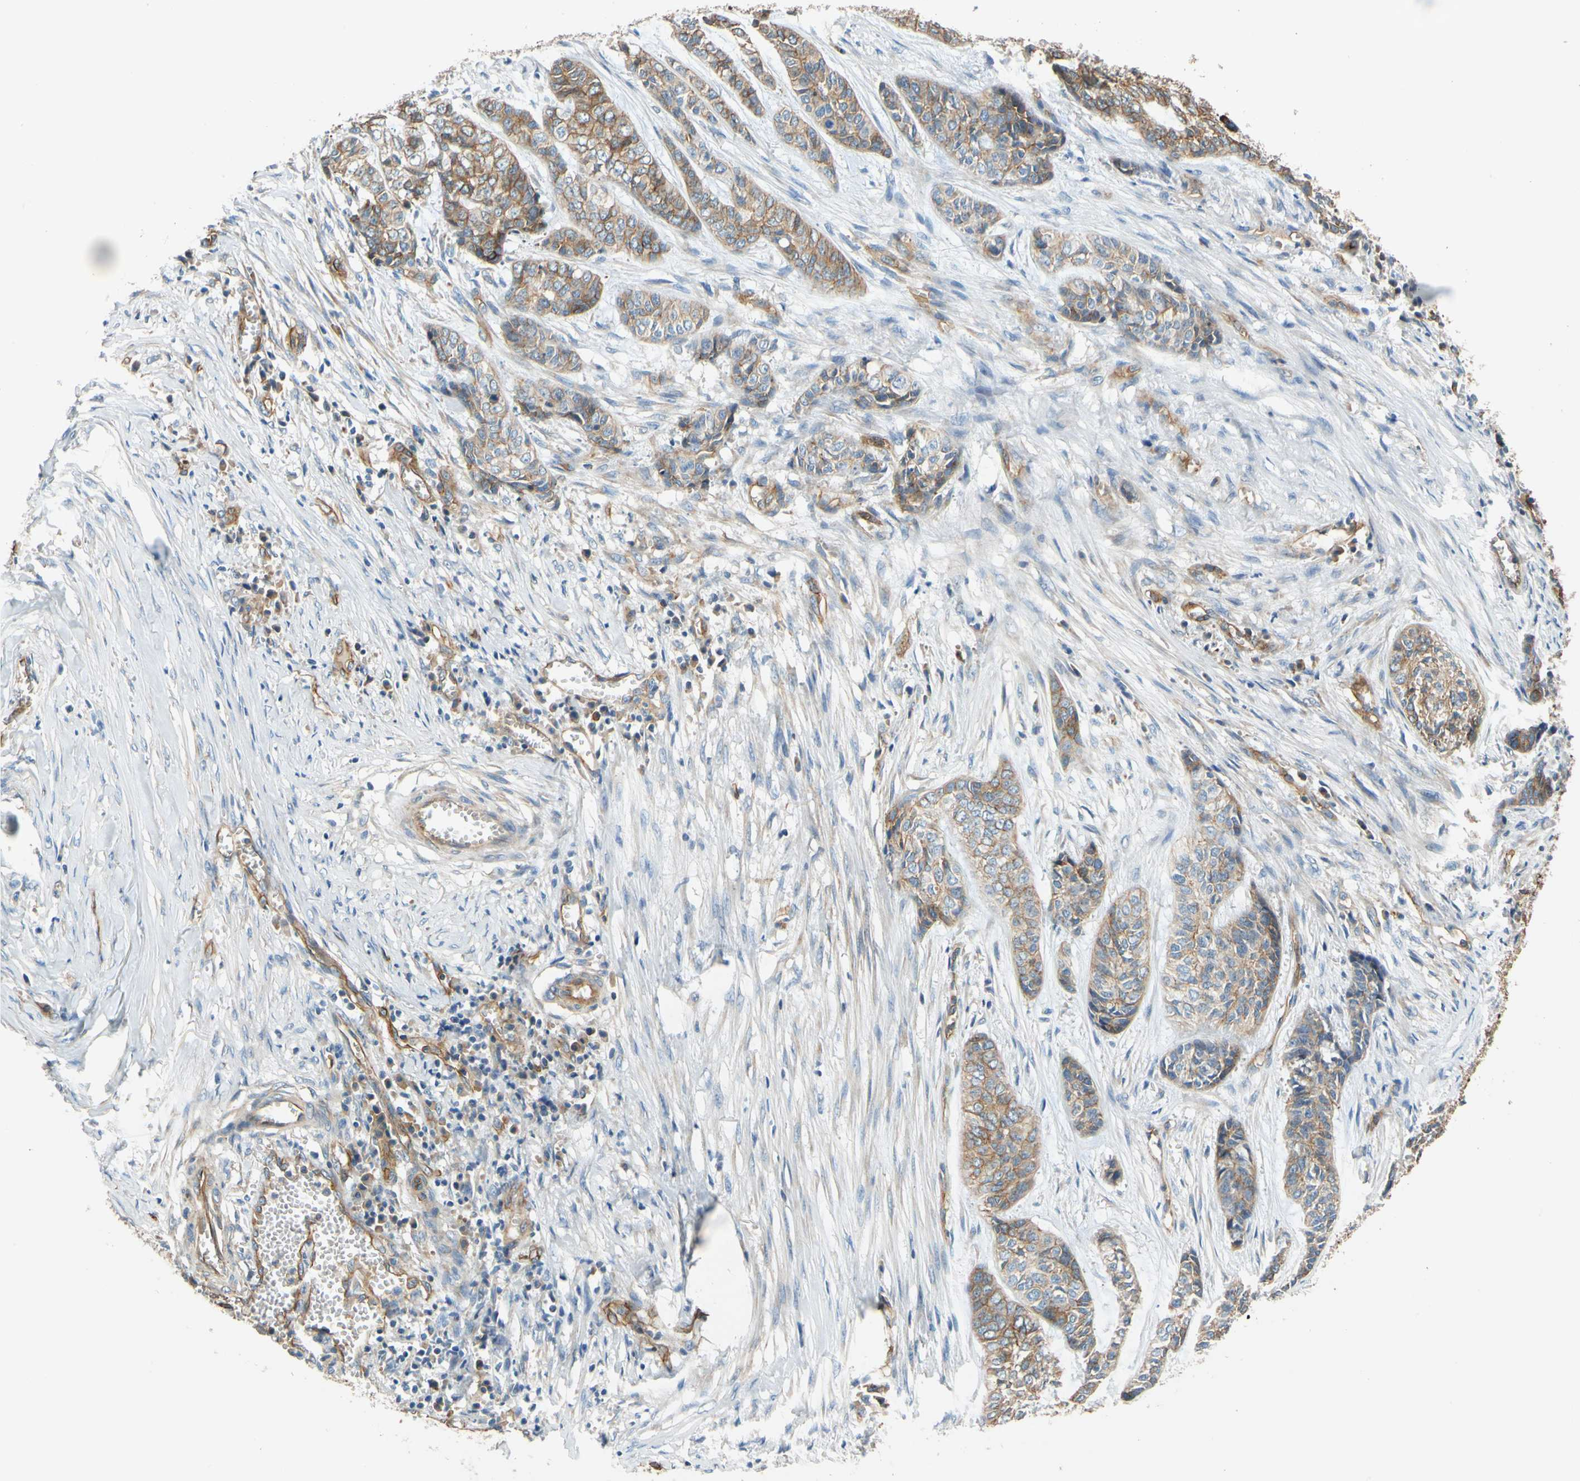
{"staining": {"intensity": "moderate", "quantity": ">75%", "location": "cytoplasmic/membranous"}, "tissue": "skin cancer", "cell_type": "Tumor cells", "image_type": "cancer", "snomed": [{"axis": "morphology", "description": "Basal cell carcinoma"}, {"axis": "topography", "description": "Skin"}], "caption": "The image displays immunohistochemical staining of basal cell carcinoma (skin). There is moderate cytoplasmic/membranous positivity is present in about >75% of tumor cells.", "gene": "SPTAN1", "patient": {"sex": "female", "age": 64}}